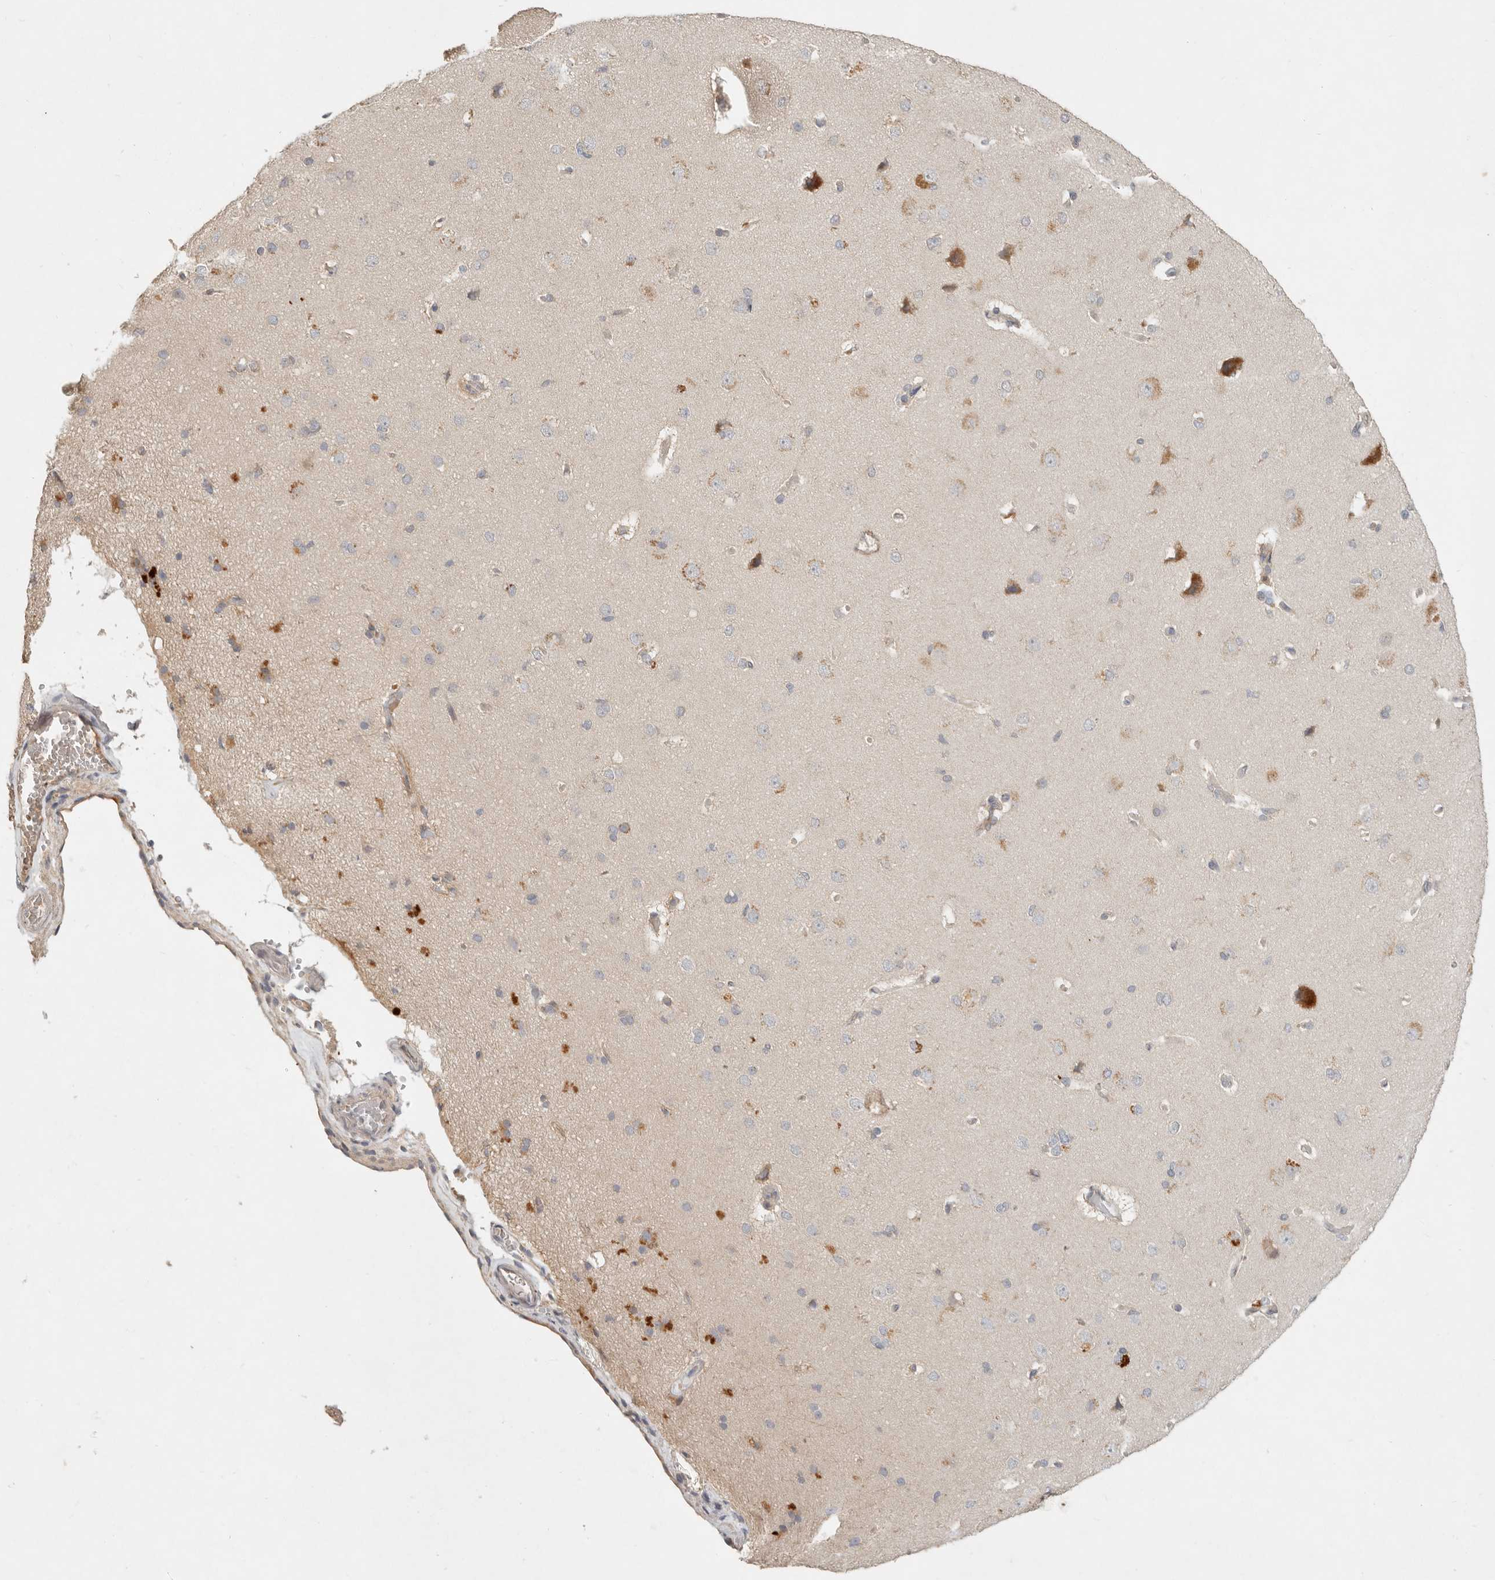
{"staining": {"intensity": "negative", "quantity": "none", "location": "none"}, "tissue": "cerebral cortex", "cell_type": "Endothelial cells", "image_type": "normal", "snomed": [{"axis": "morphology", "description": "Normal tissue, NOS"}, {"axis": "topography", "description": "Cerebral cortex"}], "caption": "High power microscopy photomicrograph of an immunohistochemistry (IHC) image of normal cerebral cortex, revealing no significant positivity in endothelial cells.", "gene": "ARHGEF10L", "patient": {"sex": "male", "age": 62}}